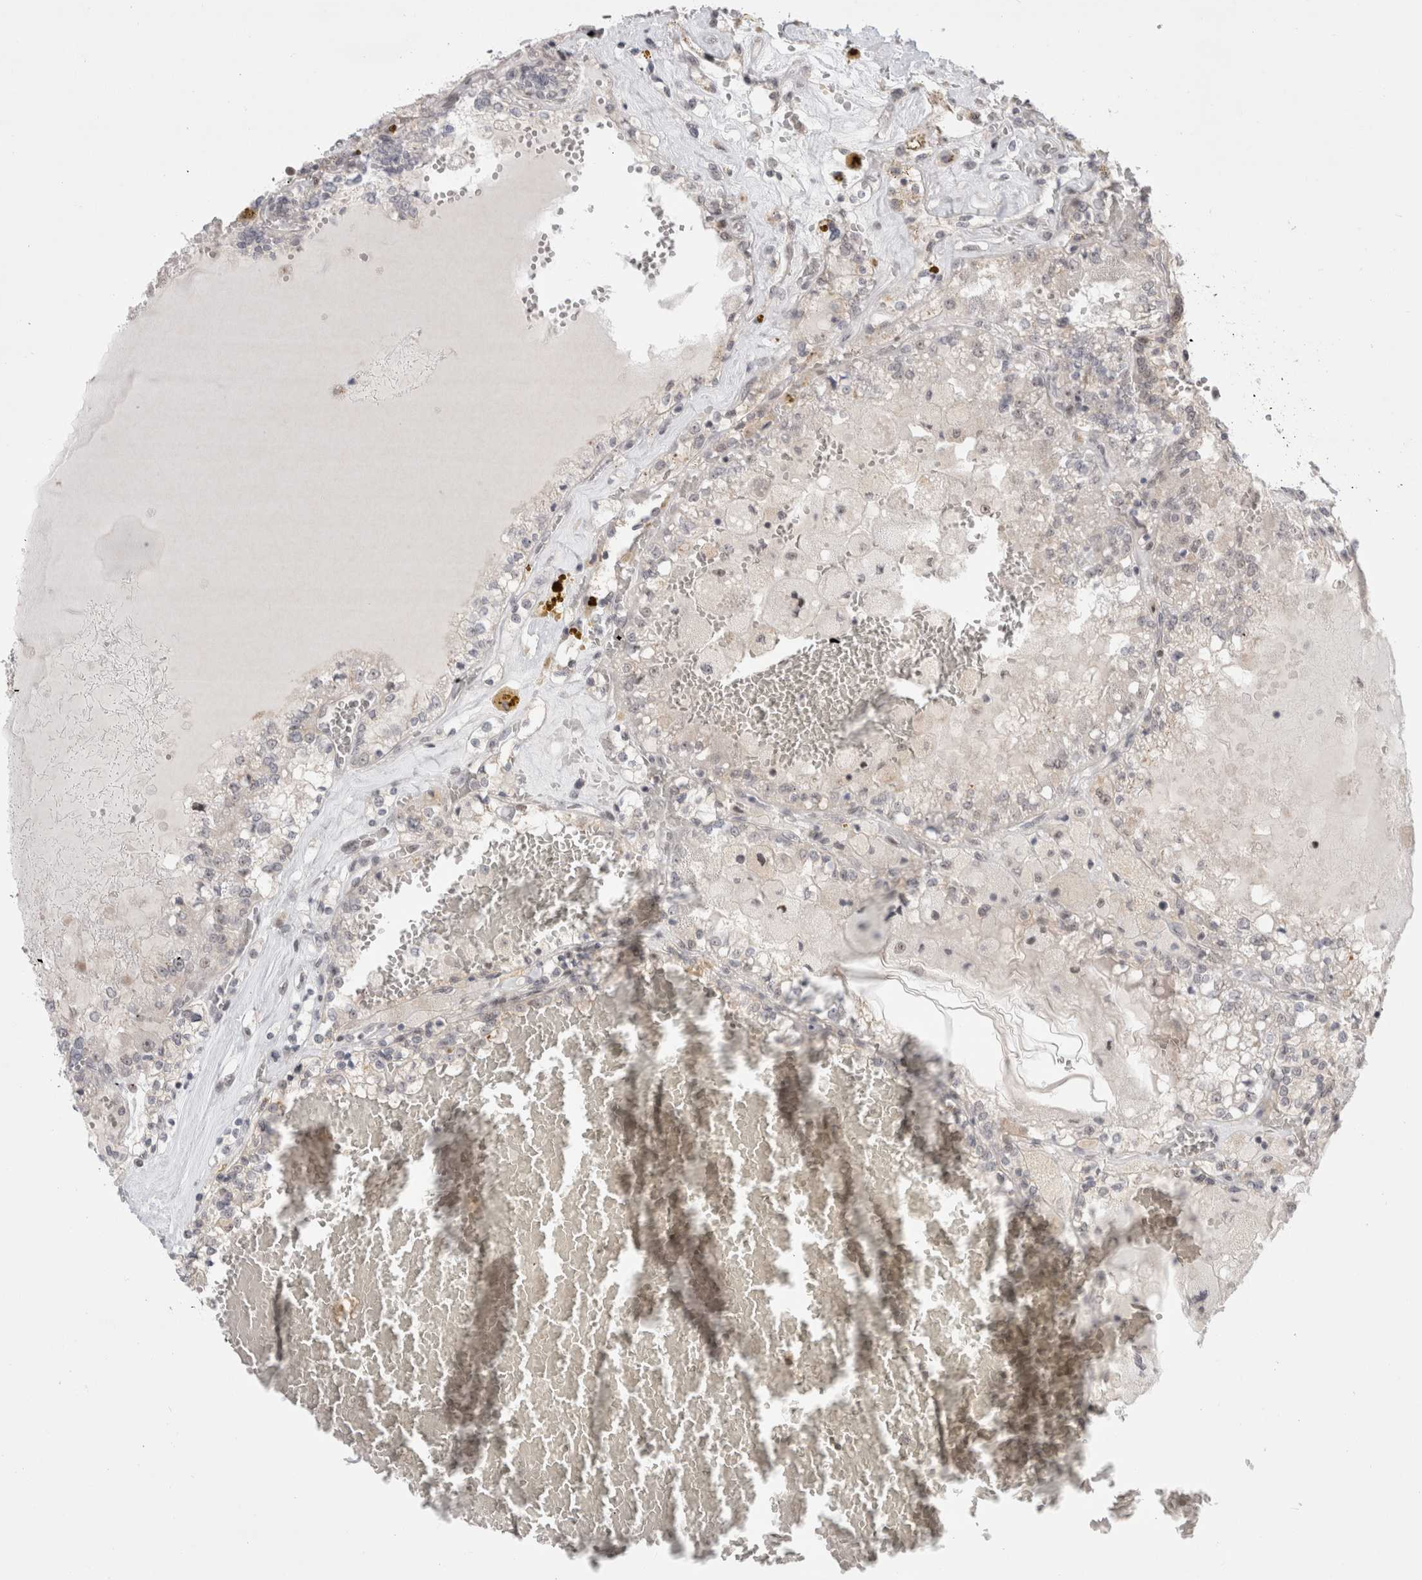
{"staining": {"intensity": "negative", "quantity": "none", "location": "none"}, "tissue": "renal cancer", "cell_type": "Tumor cells", "image_type": "cancer", "snomed": [{"axis": "morphology", "description": "Adenocarcinoma, NOS"}, {"axis": "topography", "description": "Kidney"}], "caption": "Immunohistochemistry (IHC) of renal adenocarcinoma displays no positivity in tumor cells.", "gene": "SENP6", "patient": {"sex": "female", "age": 56}}